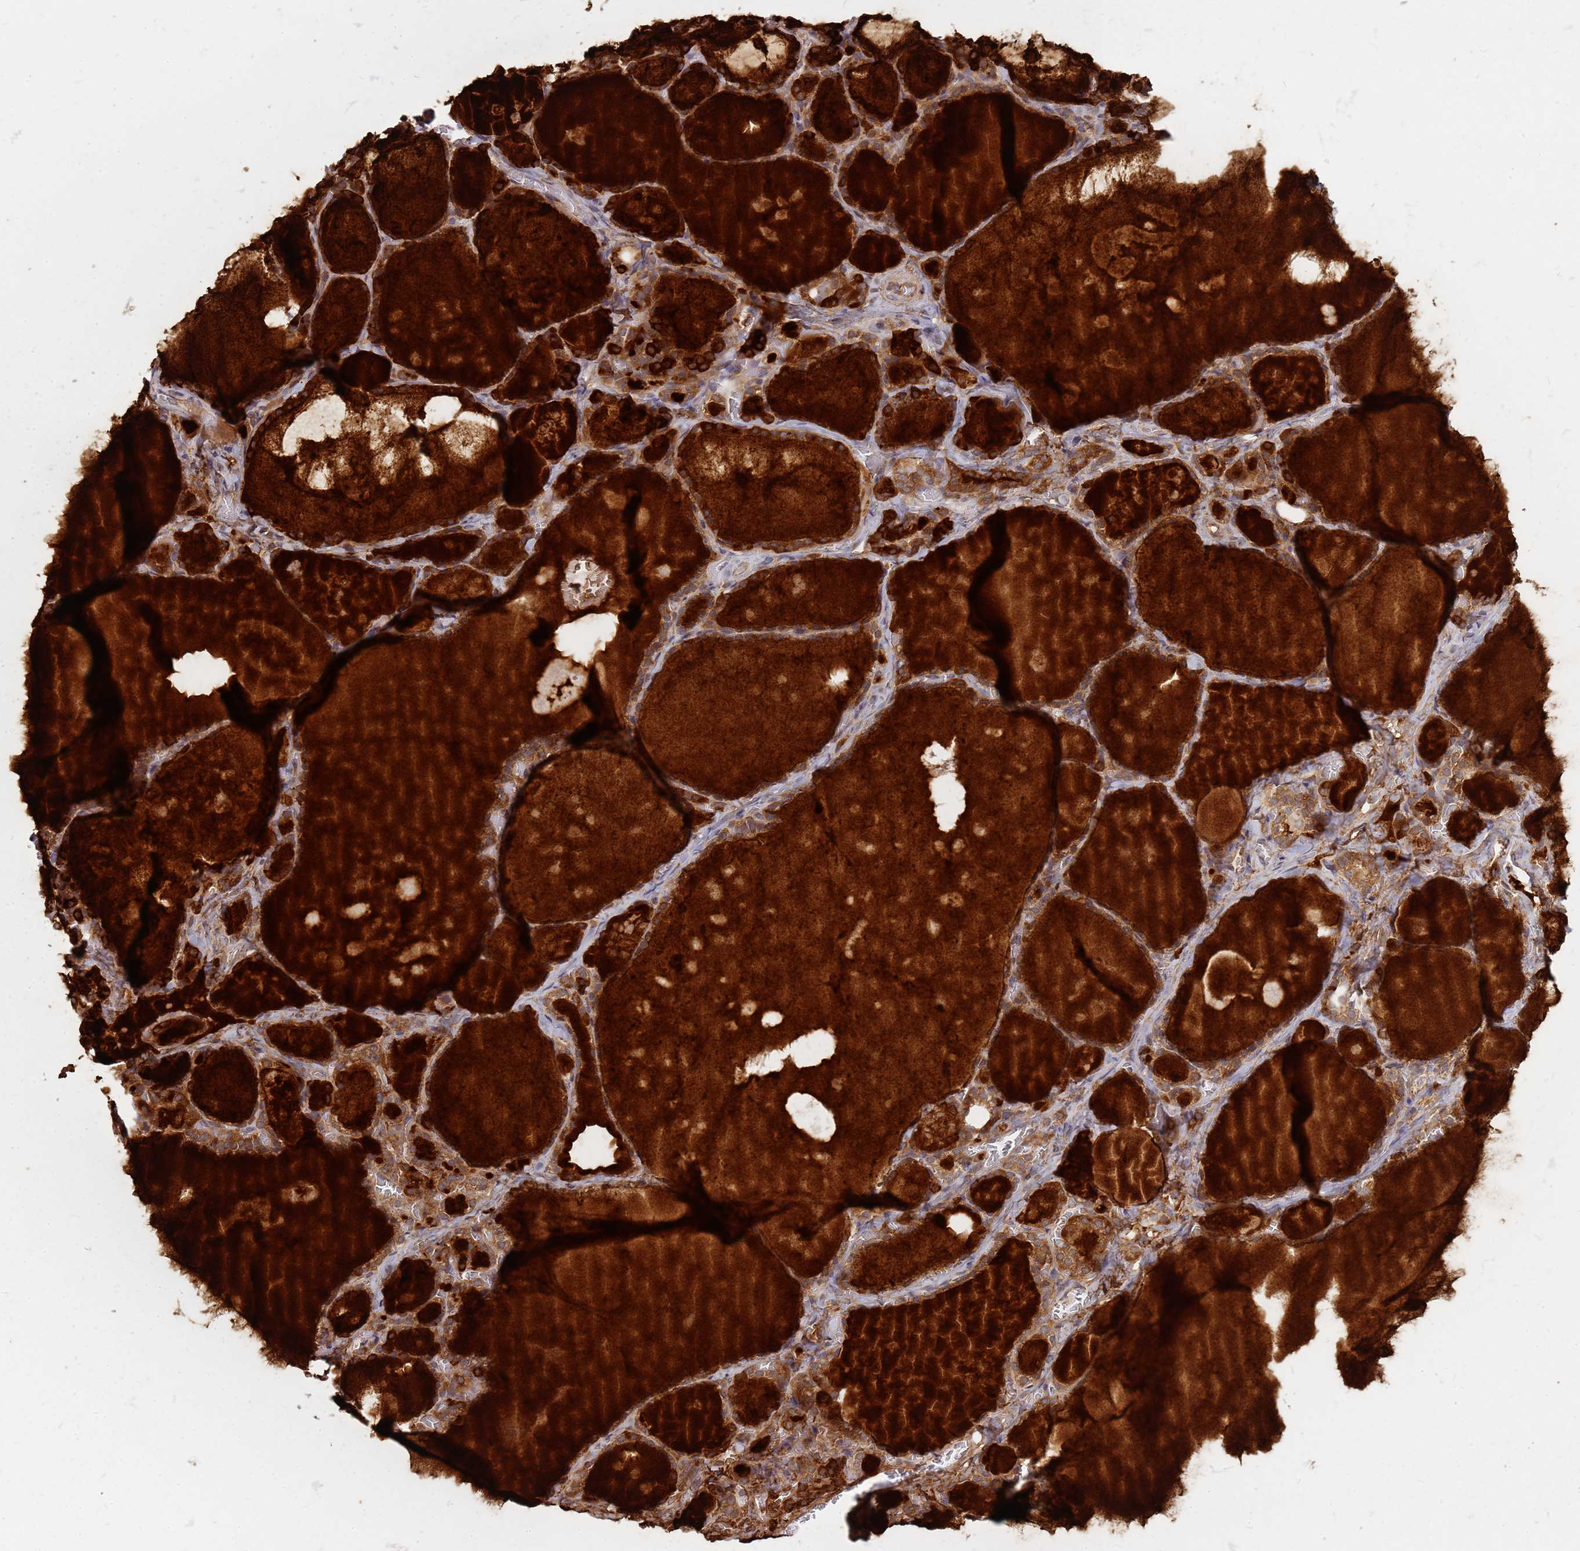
{"staining": {"intensity": "strong", "quantity": ">75%", "location": "cytoplasmic/membranous"}, "tissue": "thyroid gland", "cell_type": "Glandular cells", "image_type": "normal", "snomed": [{"axis": "morphology", "description": "Normal tissue, NOS"}, {"axis": "topography", "description": "Thyroid gland"}], "caption": "This photomicrograph exhibits immunohistochemistry staining of normal human thyroid gland, with high strong cytoplasmic/membranous staining in about >75% of glandular cells.", "gene": "CCDC159", "patient": {"sex": "male", "age": 56}}